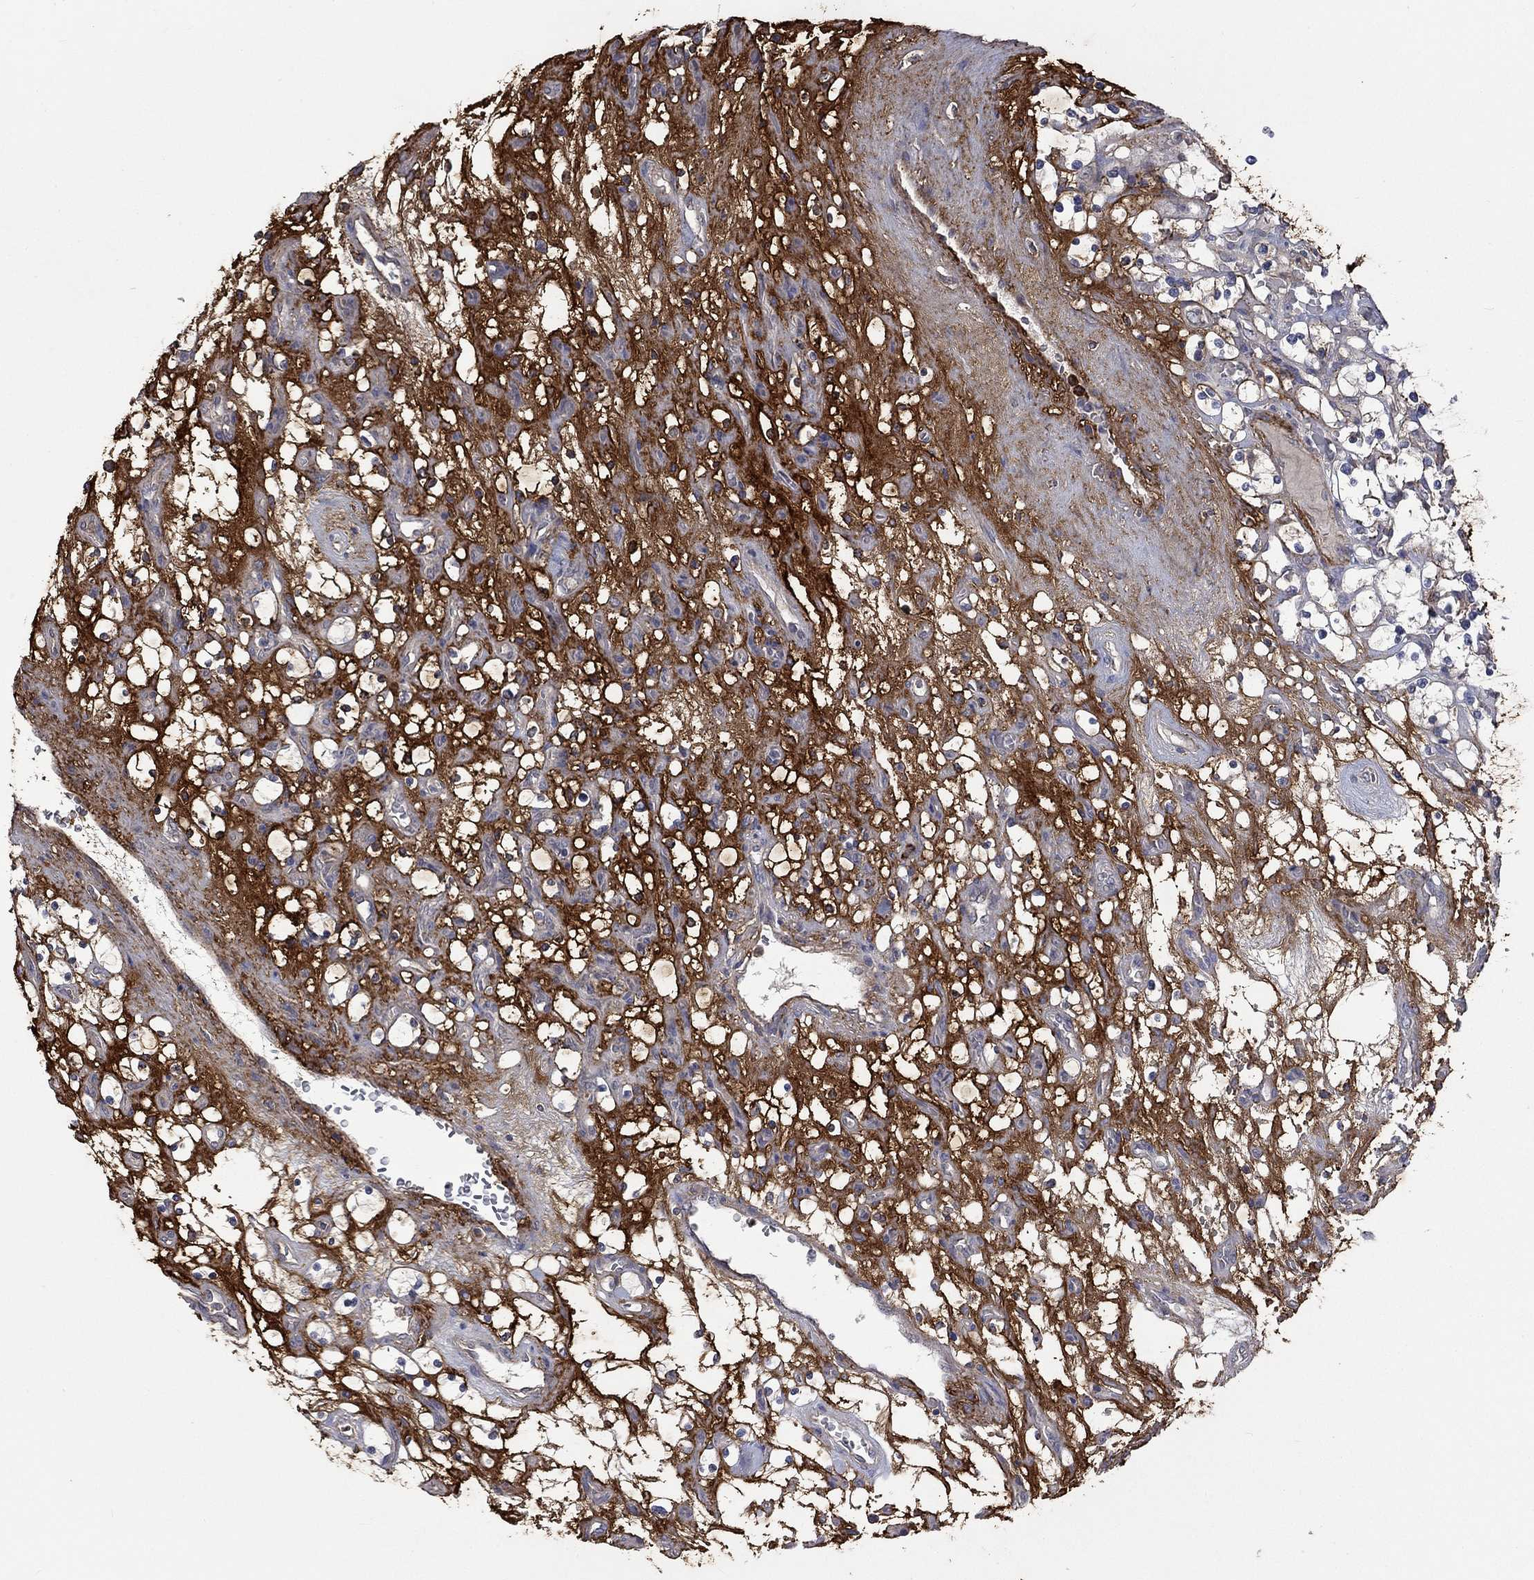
{"staining": {"intensity": "strong", "quantity": "25%-75%", "location": "cytoplasmic/membranous"}, "tissue": "renal cancer", "cell_type": "Tumor cells", "image_type": "cancer", "snomed": [{"axis": "morphology", "description": "Adenocarcinoma, NOS"}, {"axis": "topography", "description": "Kidney"}], "caption": "The histopathology image exhibits a brown stain indicating the presence of a protein in the cytoplasmic/membranous of tumor cells in renal adenocarcinoma.", "gene": "VCAN", "patient": {"sex": "female", "age": 69}}